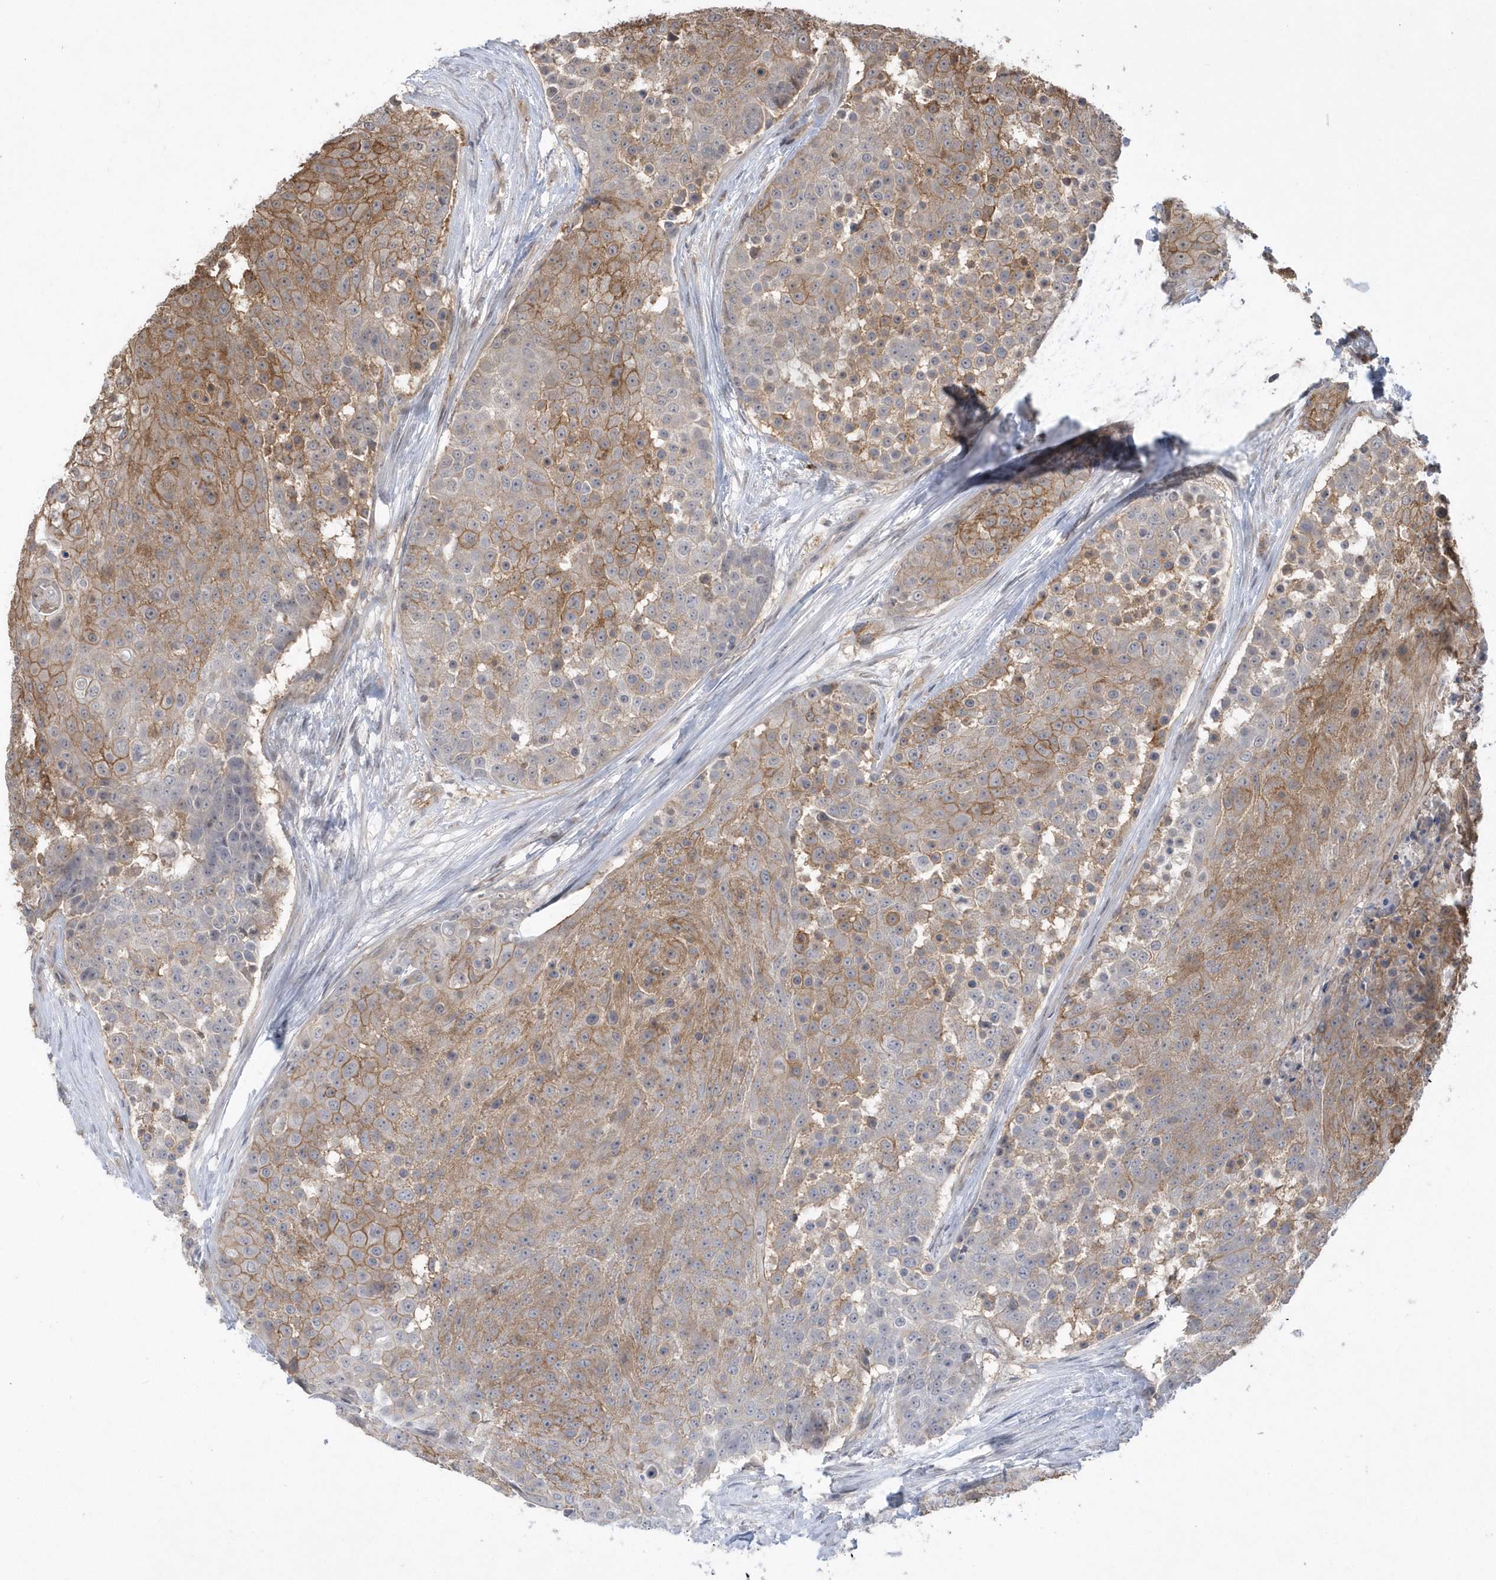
{"staining": {"intensity": "moderate", "quantity": "25%-75%", "location": "cytoplasmic/membranous"}, "tissue": "urothelial cancer", "cell_type": "Tumor cells", "image_type": "cancer", "snomed": [{"axis": "morphology", "description": "Urothelial carcinoma, High grade"}, {"axis": "topography", "description": "Urinary bladder"}], "caption": "Immunohistochemical staining of urothelial carcinoma (high-grade) reveals medium levels of moderate cytoplasmic/membranous protein expression in approximately 25%-75% of tumor cells. Nuclei are stained in blue.", "gene": "CRIP3", "patient": {"sex": "female", "age": 63}}